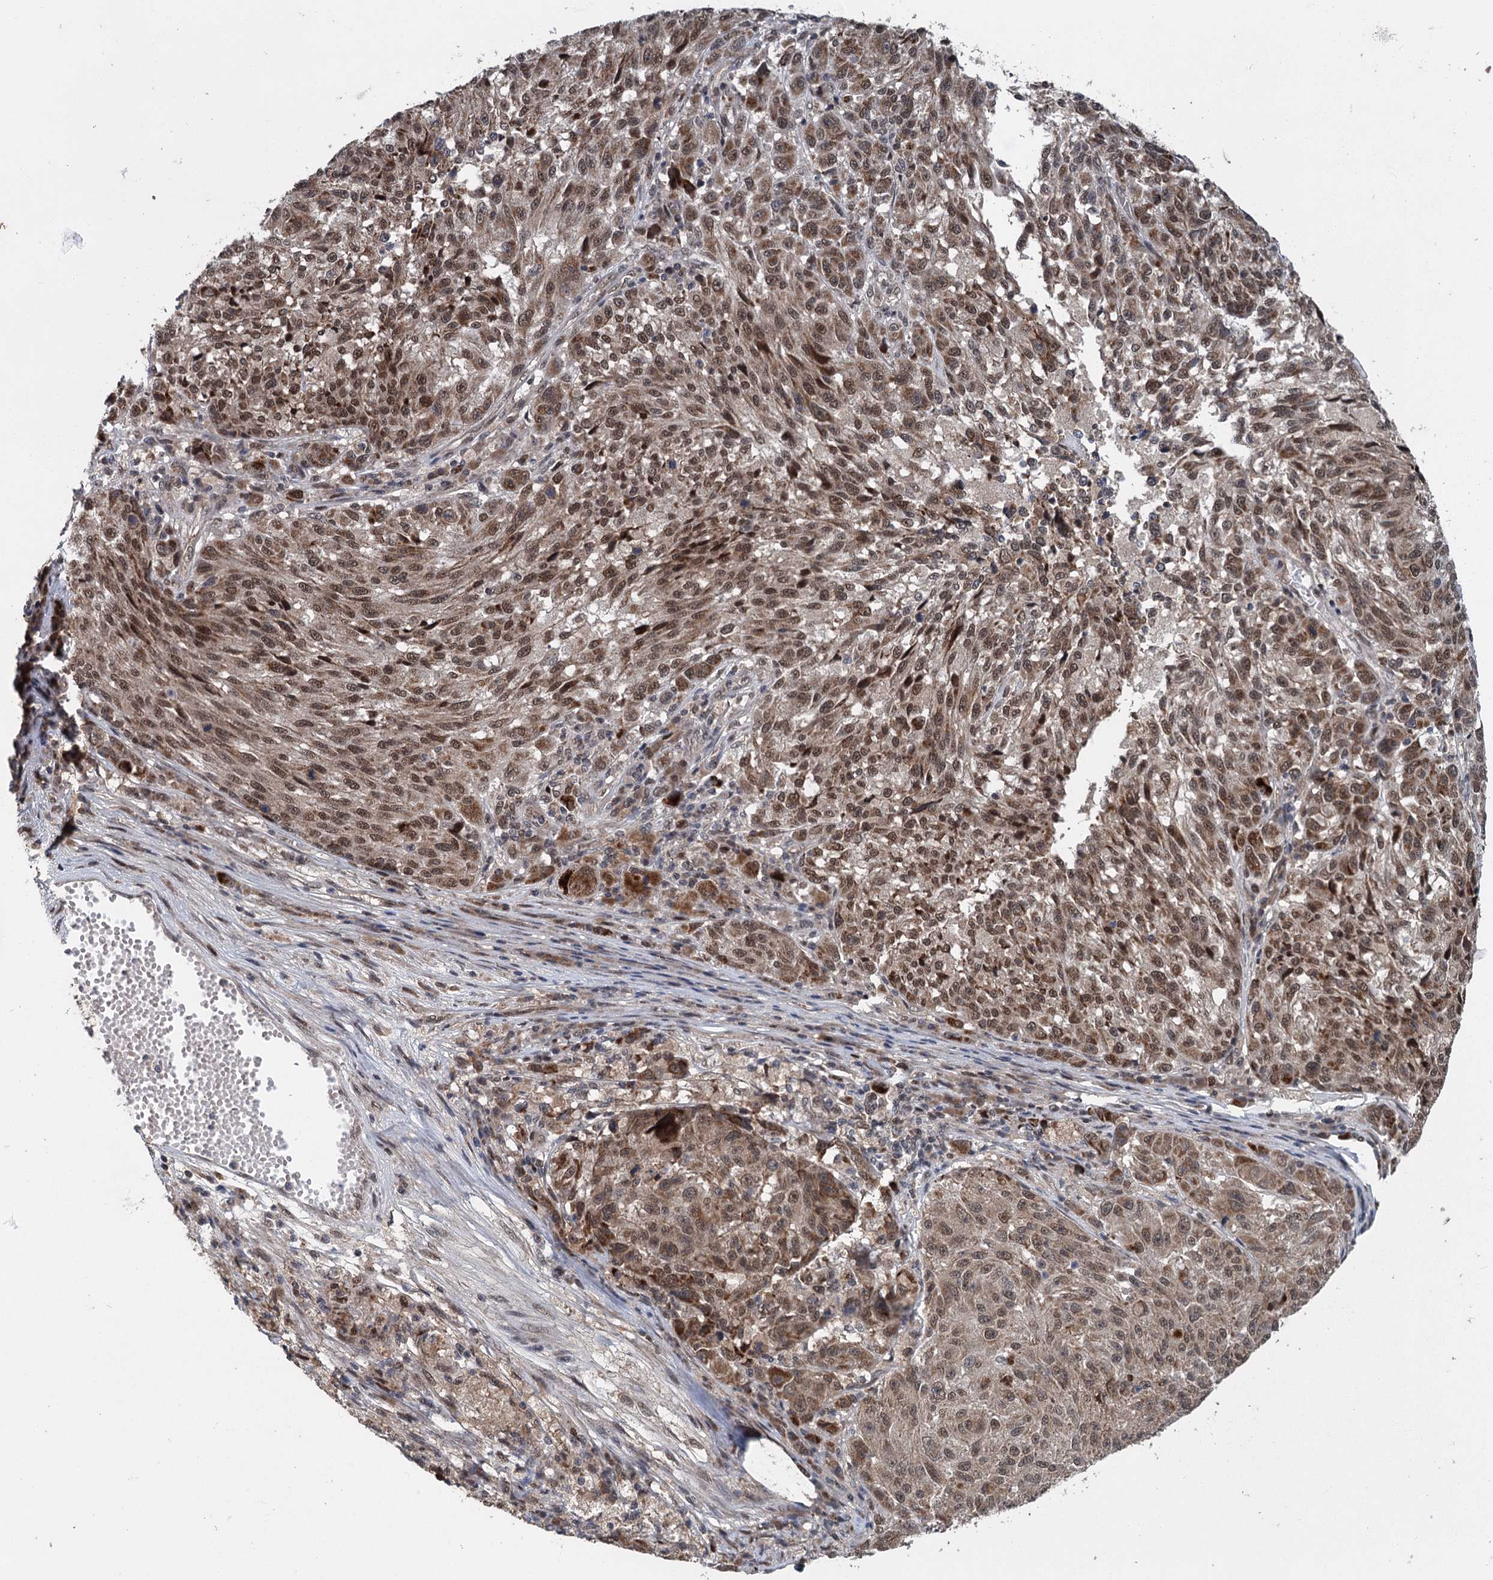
{"staining": {"intensity": "moderate", "quantity": ">75%", "location": "cytoplasmic/membranous,nuclear"}, "tissue": "melanoma", "cell_type": "Tumor cells", "image_type": "cancer", "snomed": [{"axis": "morphology", "description": "Malignant melanoma, NOS"}, {"axis": "topography", "description": "Skin"}], "caption": "A photomicrograph showing moderate cytoplasmic/membranous and nuclear staining in about >75% of tumor cells in malignant melanoma, as visualized by brown immunohistochemical staining.", "gene": "MYG1", "patient": {"sex": "male", "age": 53}}